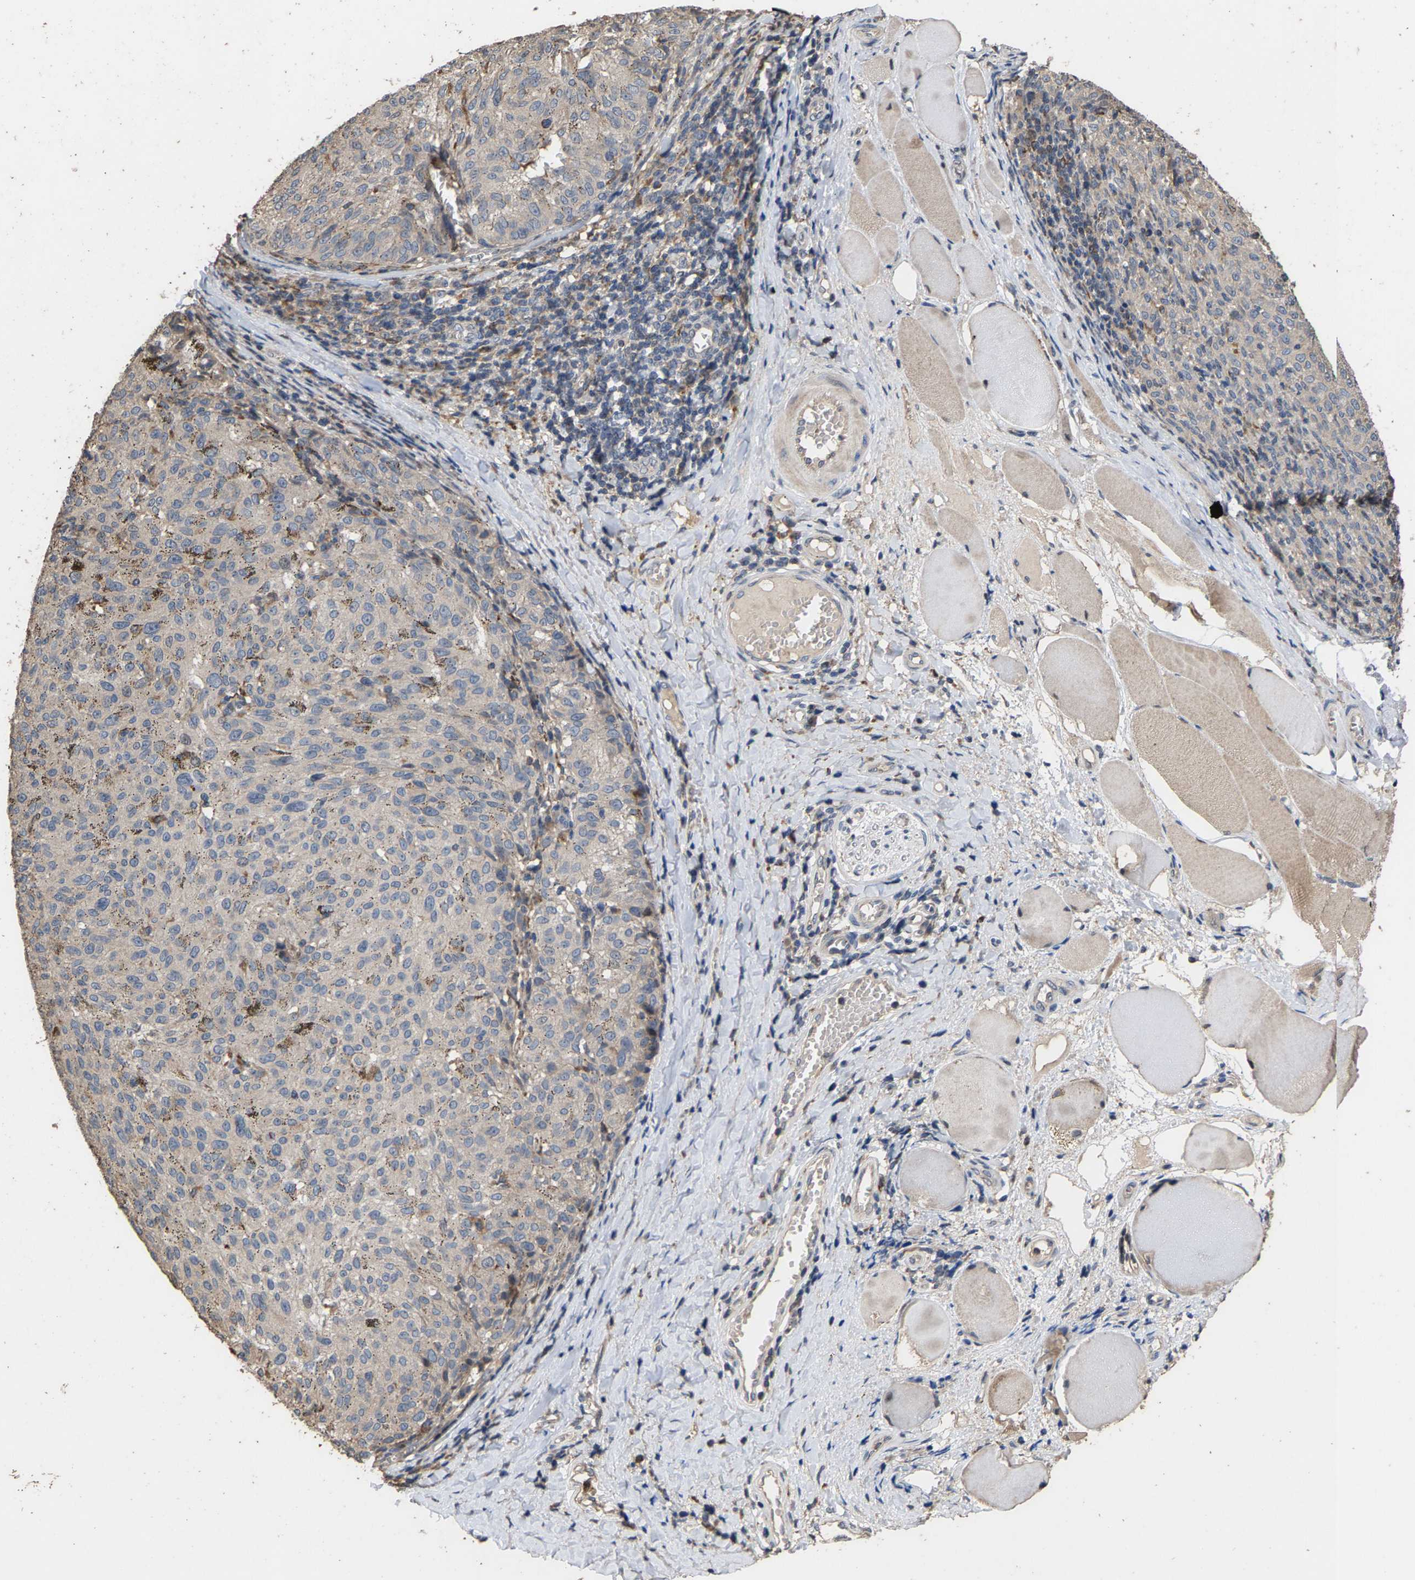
{"staining": {"intensity": "negative", "quantity": "none", "location": "none"}, "tissue": "melanoma", "cell_type": "Tumor cells", "image_type": "cancer", "snomed": [{"axis": "morphology", "description": "Malignant melanoma, NOS"}, {"axis": "topography", "description": "Skin"}], "caption": "Melanoma stained for a protein using IHC exhibits no positivity tumor cells.", "gene": "TDRKH", "patient": {"sex": "female", "age": 72}}